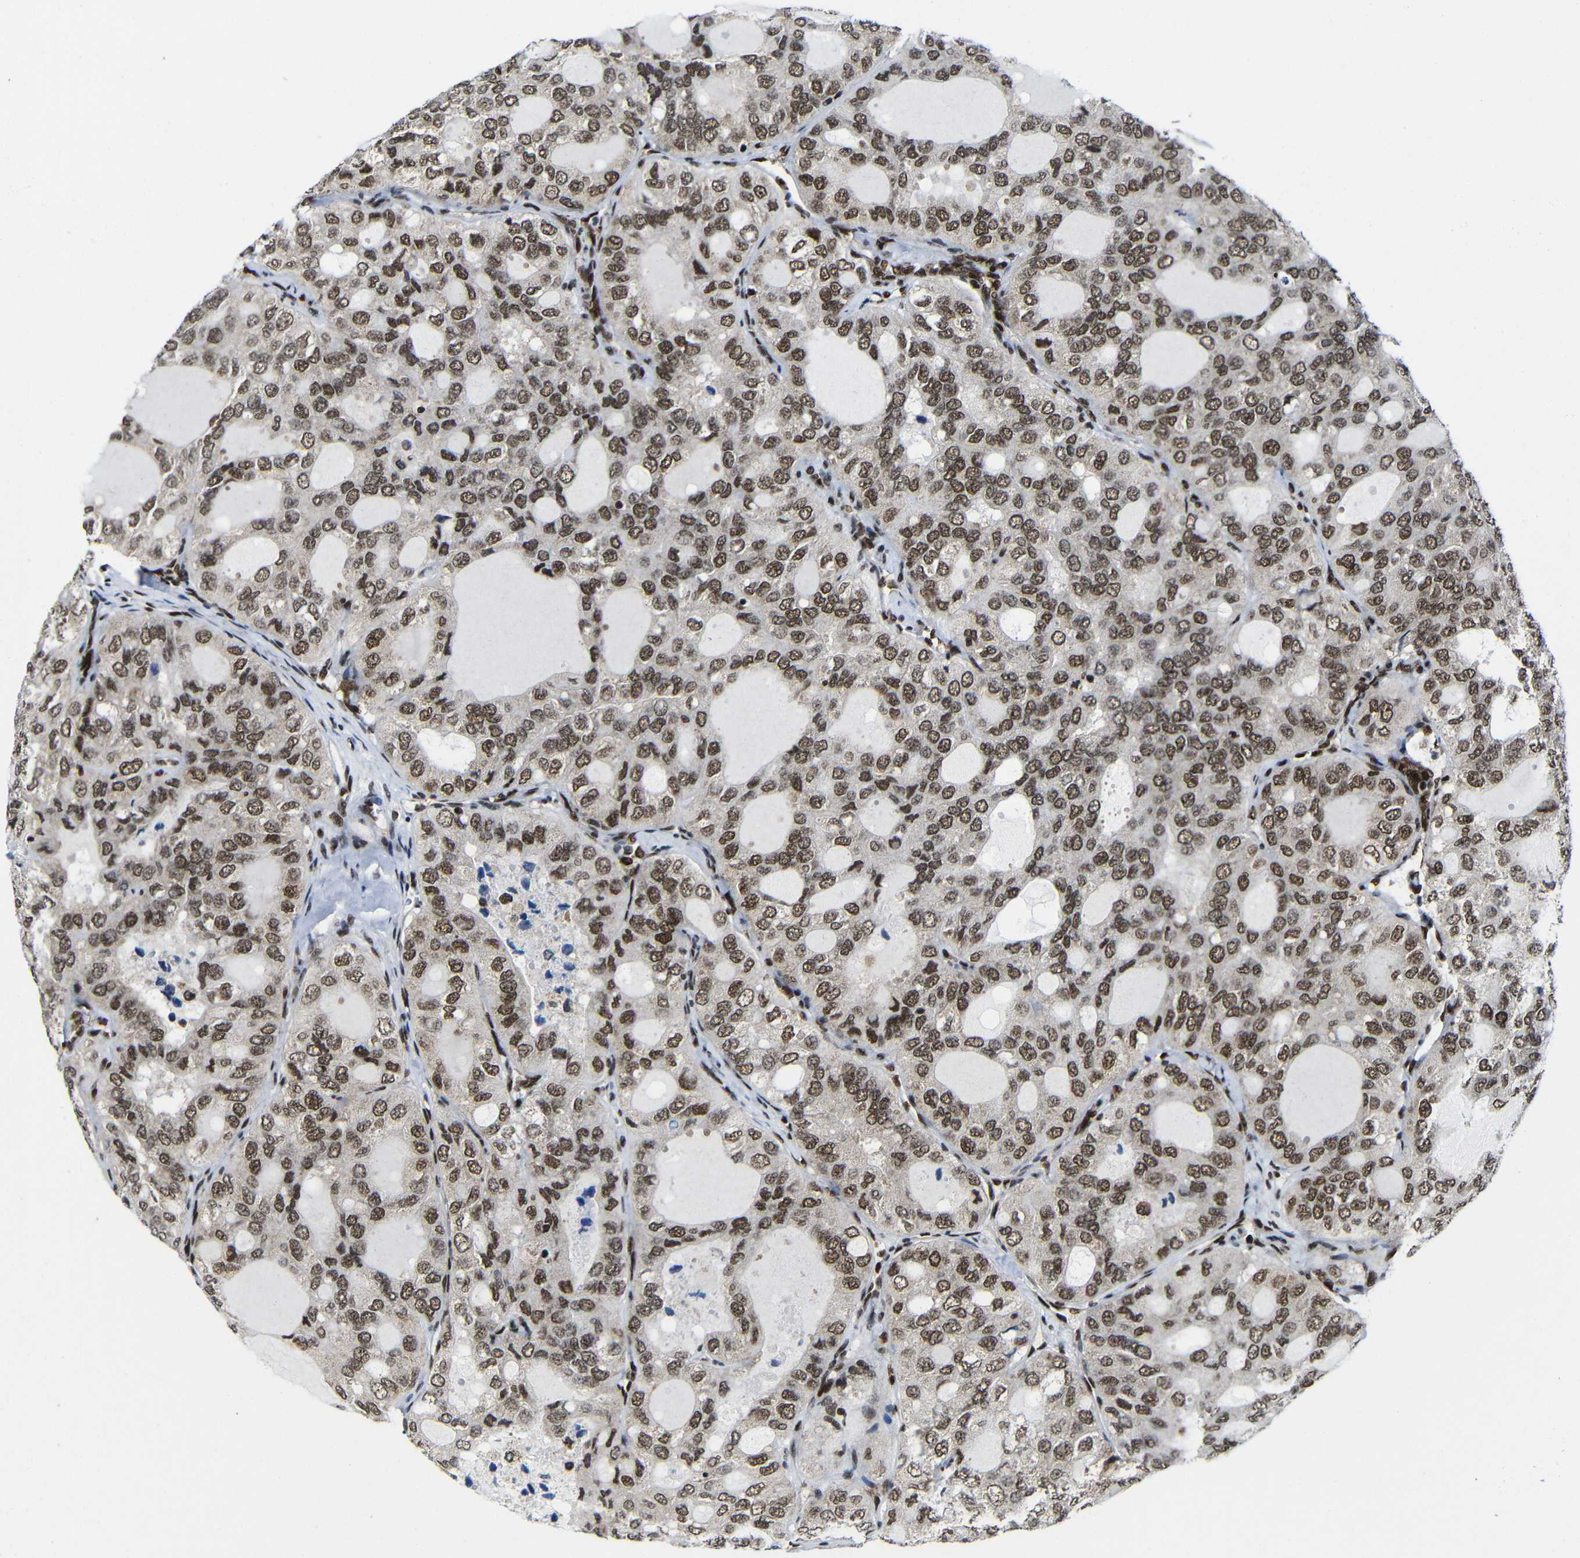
{"staining": {"intensity": "strong", "quantity": ">75%", "location": "nuclear"}, "tissue": "thyroid cancer", "cell_type": "Tumor cells", "image_type": "cancer", "snomed": [{"axis": "morphology", "description": "Follicular adenoma carcinoma, NOS"}, {"axis": "topography", "description": "Thyroid gland"}], "caption": "Thyroid cancer stained with a protein marker reveals strong staining in tumor cells.", "gene": "PTBP1", "patient": {"sex": "male", "age": 75}}